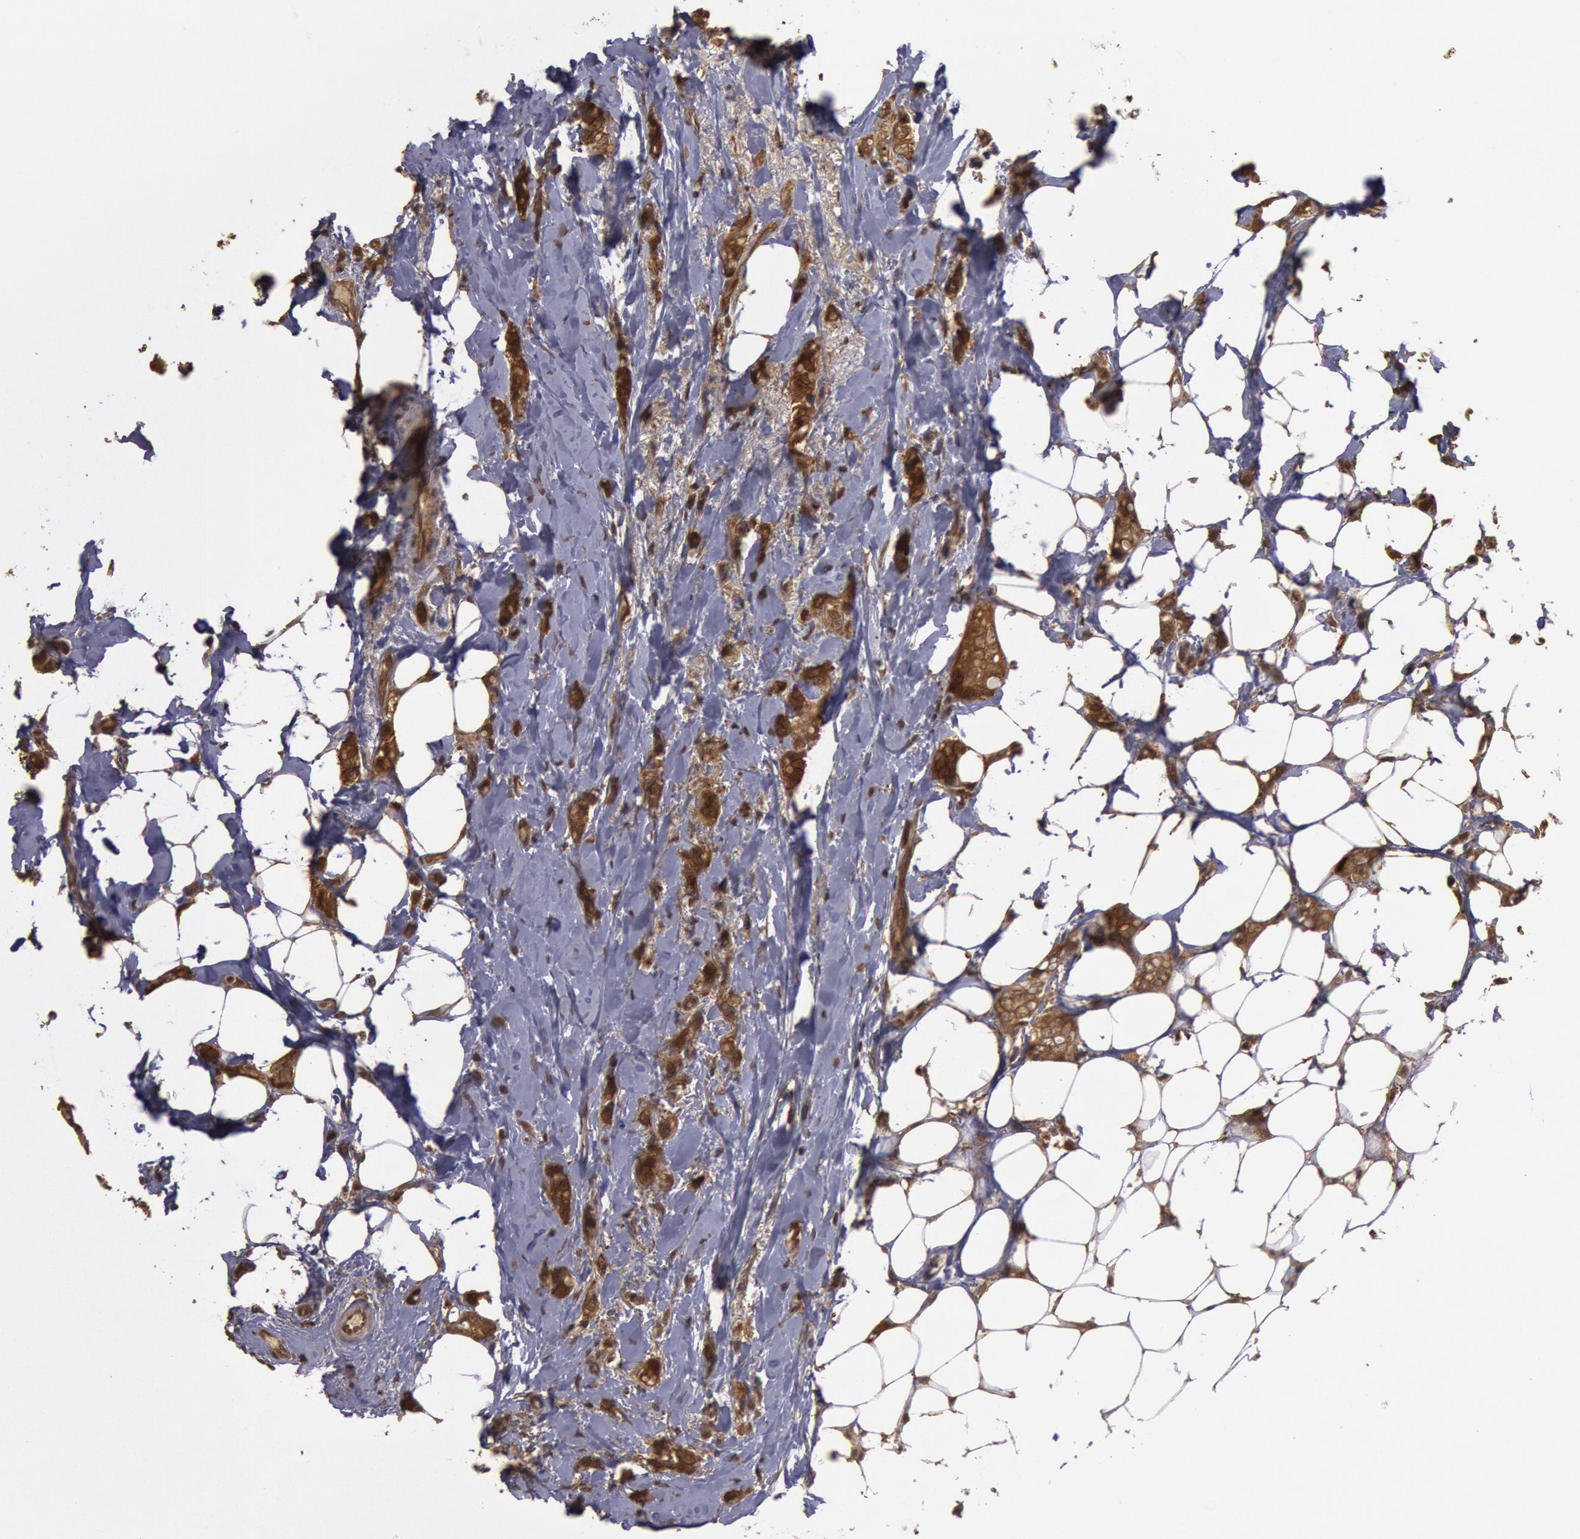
{"staining": {"intensity": "strong", "quantity": ">75%", "location": "cytoplasmic/membranous"}, "tissue": "breast cancer", "cell_type": "Tumor cells", "image_type": "cancer", "snomed": [{"axis": "morphology", "description": "Duct carcinoma"}, {"axis": "topography", "description": "Breast"}], "caption": "This photomicrograph reveals immunohistochemistry staining of human breast cancer (infiltrating ductal carcinoma), with high strong cytoplasmic/membranous staining in approximately >75% of tumor cells.", "gene": "USP14", "patient": {"sex": "female", "age": 72}}